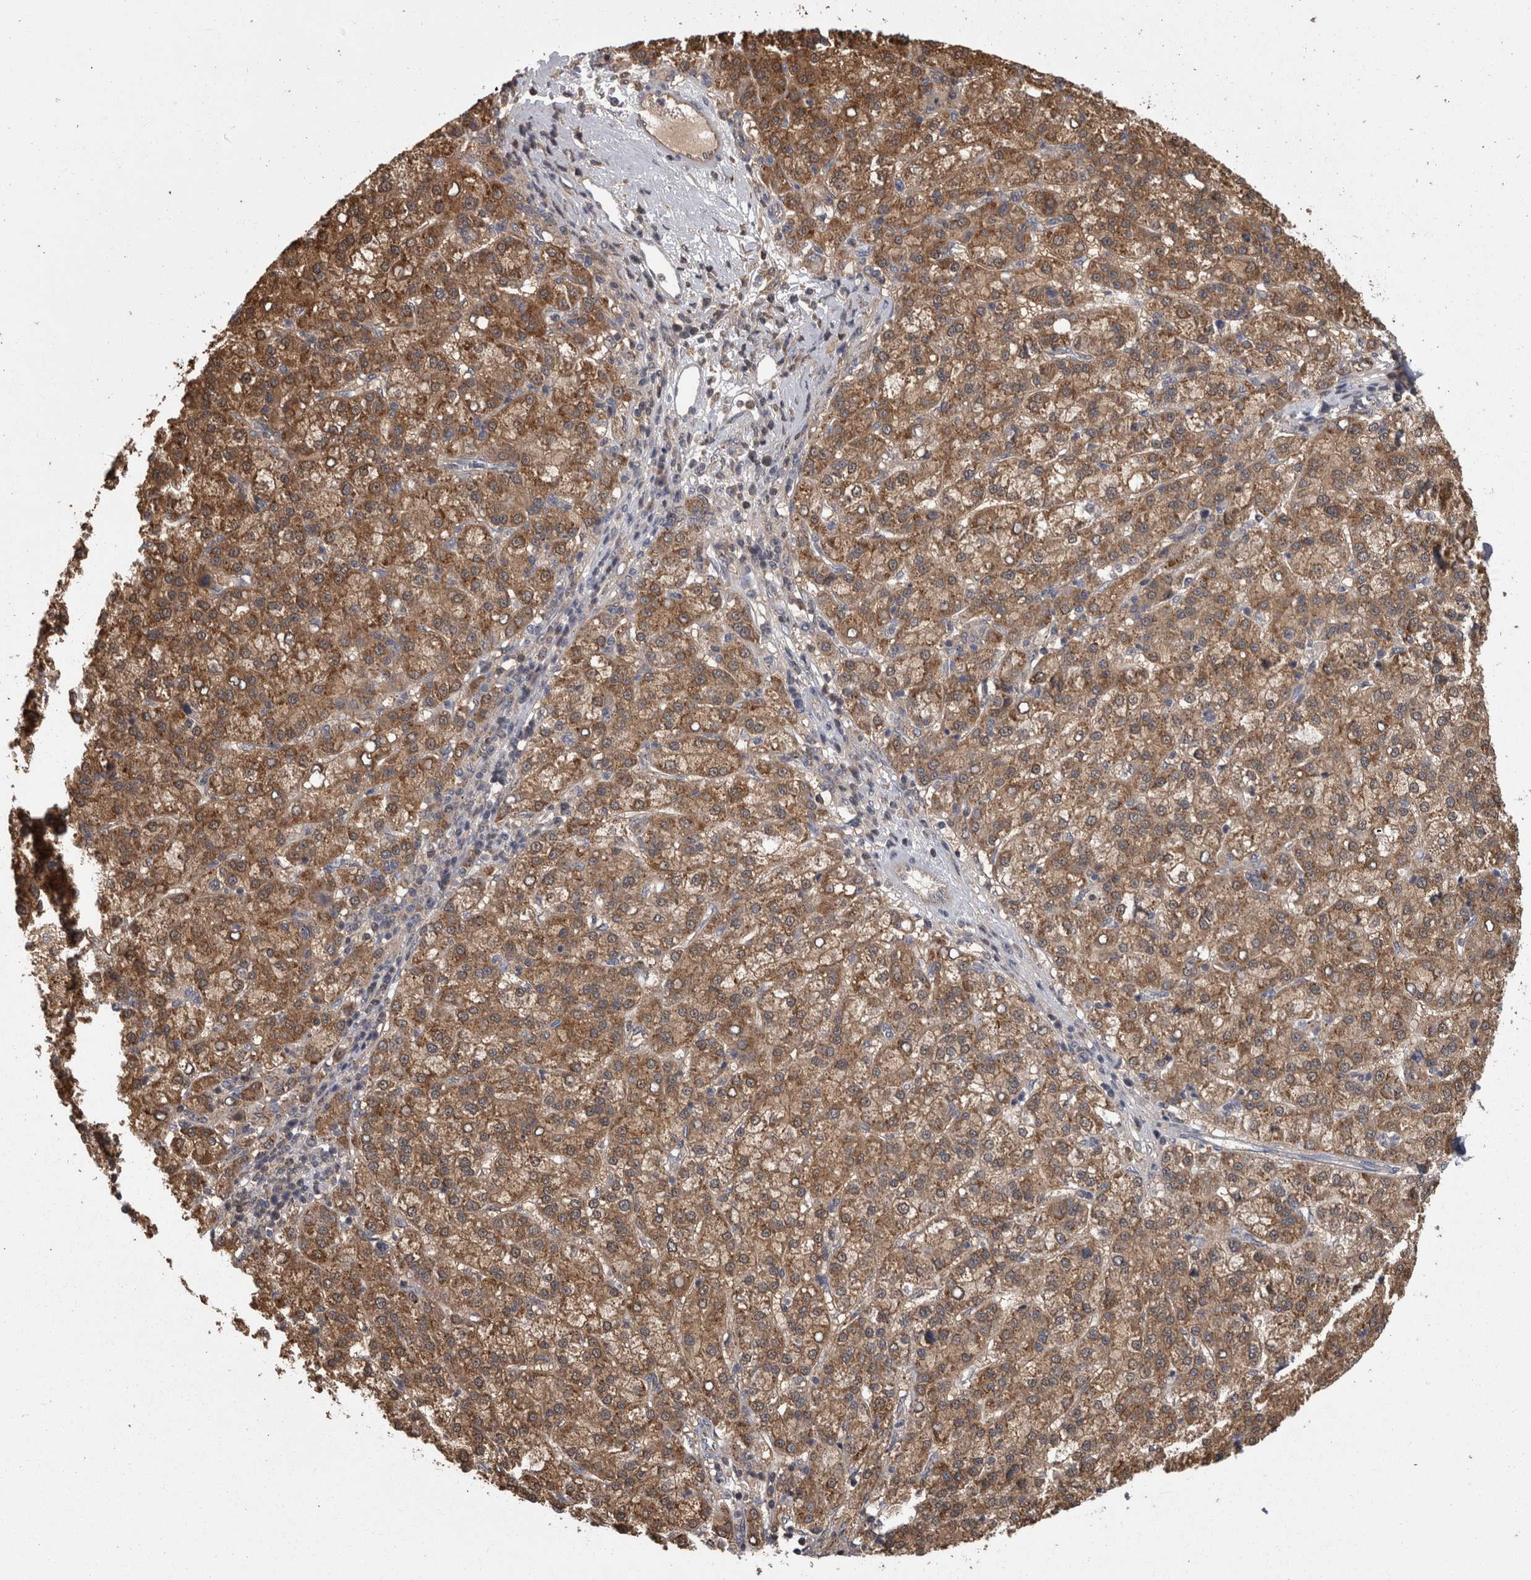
{"staining": {"intensity": "moderate", "quantity": ">75%", "location": "cytoplasmic/membranous"}, "tissue": "liver cancer", "cell_type": "Tumor cells", "image_type": "cancer", "snomed": [{"axis": "morphology", "description": "Carcinoma, Hepatocellular, NOS"}, {"axis": "topography", "description": "Liver"}], "caption": "Liver hepatocellular carcinoma stained for a protein demonstrates moderate cytoplasmic/membranous positivity in tumor cells. Immunohistochemistry (ihc) stains the protein in brown and the nuclei are stained blue.", "gene": "APRT", "patient": {"sex": "female", "age": 58}}